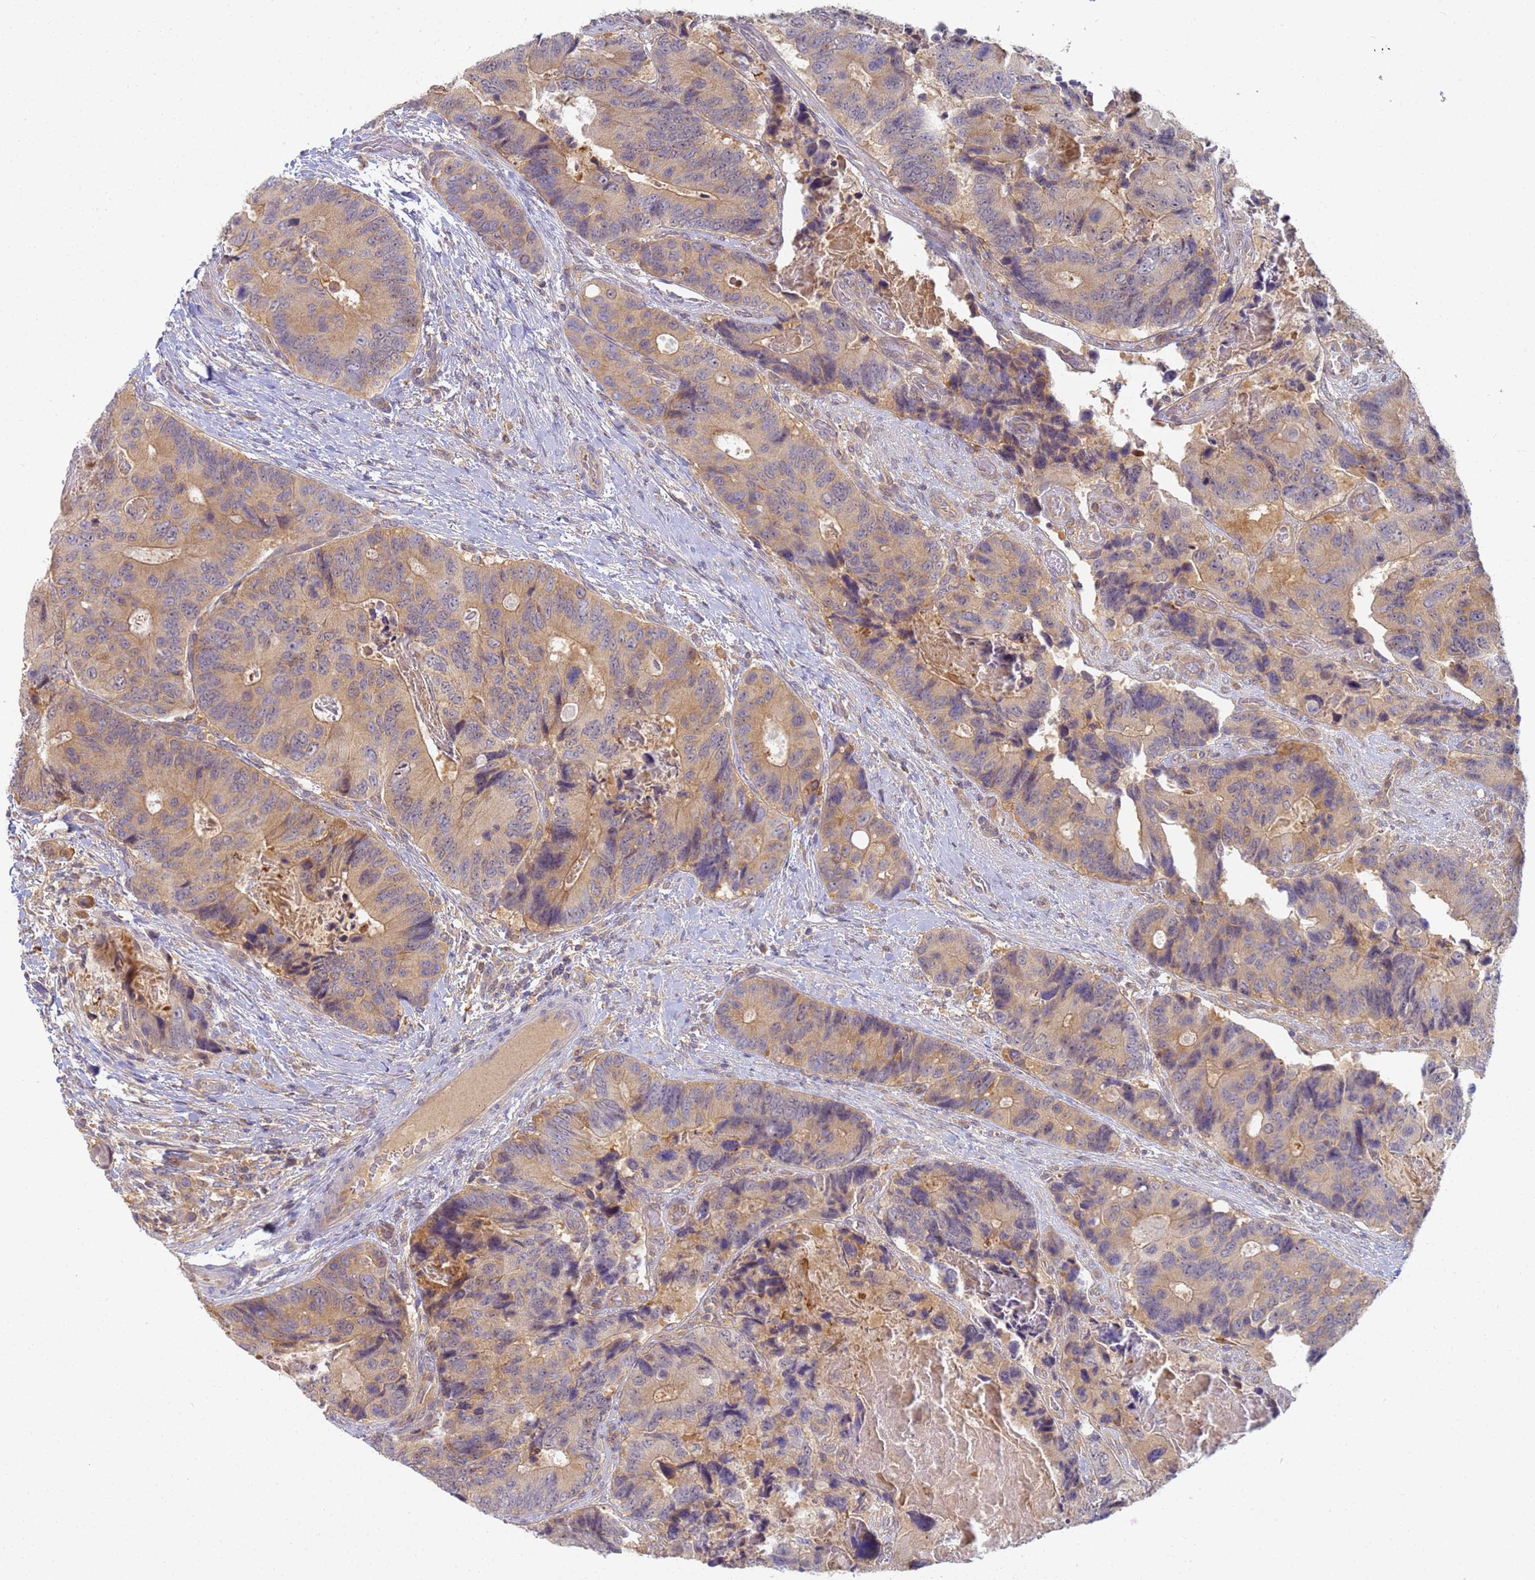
{"staining": {"intensity": "weak", "quantity": "25%-75%", "location": "cytoplasmic/membranous"}, "tissue": "colorectal cancer", "cell_type": "Tumor cells", "image_type": "cancer", "snomed": [{"axis": "morphology", "description": "Adenocarcinoma, NOS"}, {"axis": "topography", "description": "Colon"}], "caption": "This histopathology image reveals adenocarcinoma (colorectal) stained with immunohistochemistry (IHC) to label a protein in brown. The cytoplasmic/membranous of tumor cells show weak positivity for the protein. Nuclei are counter-stained blue.", "gene": "SHARPIN", "patient": {"sex": "male", "age": 84}}